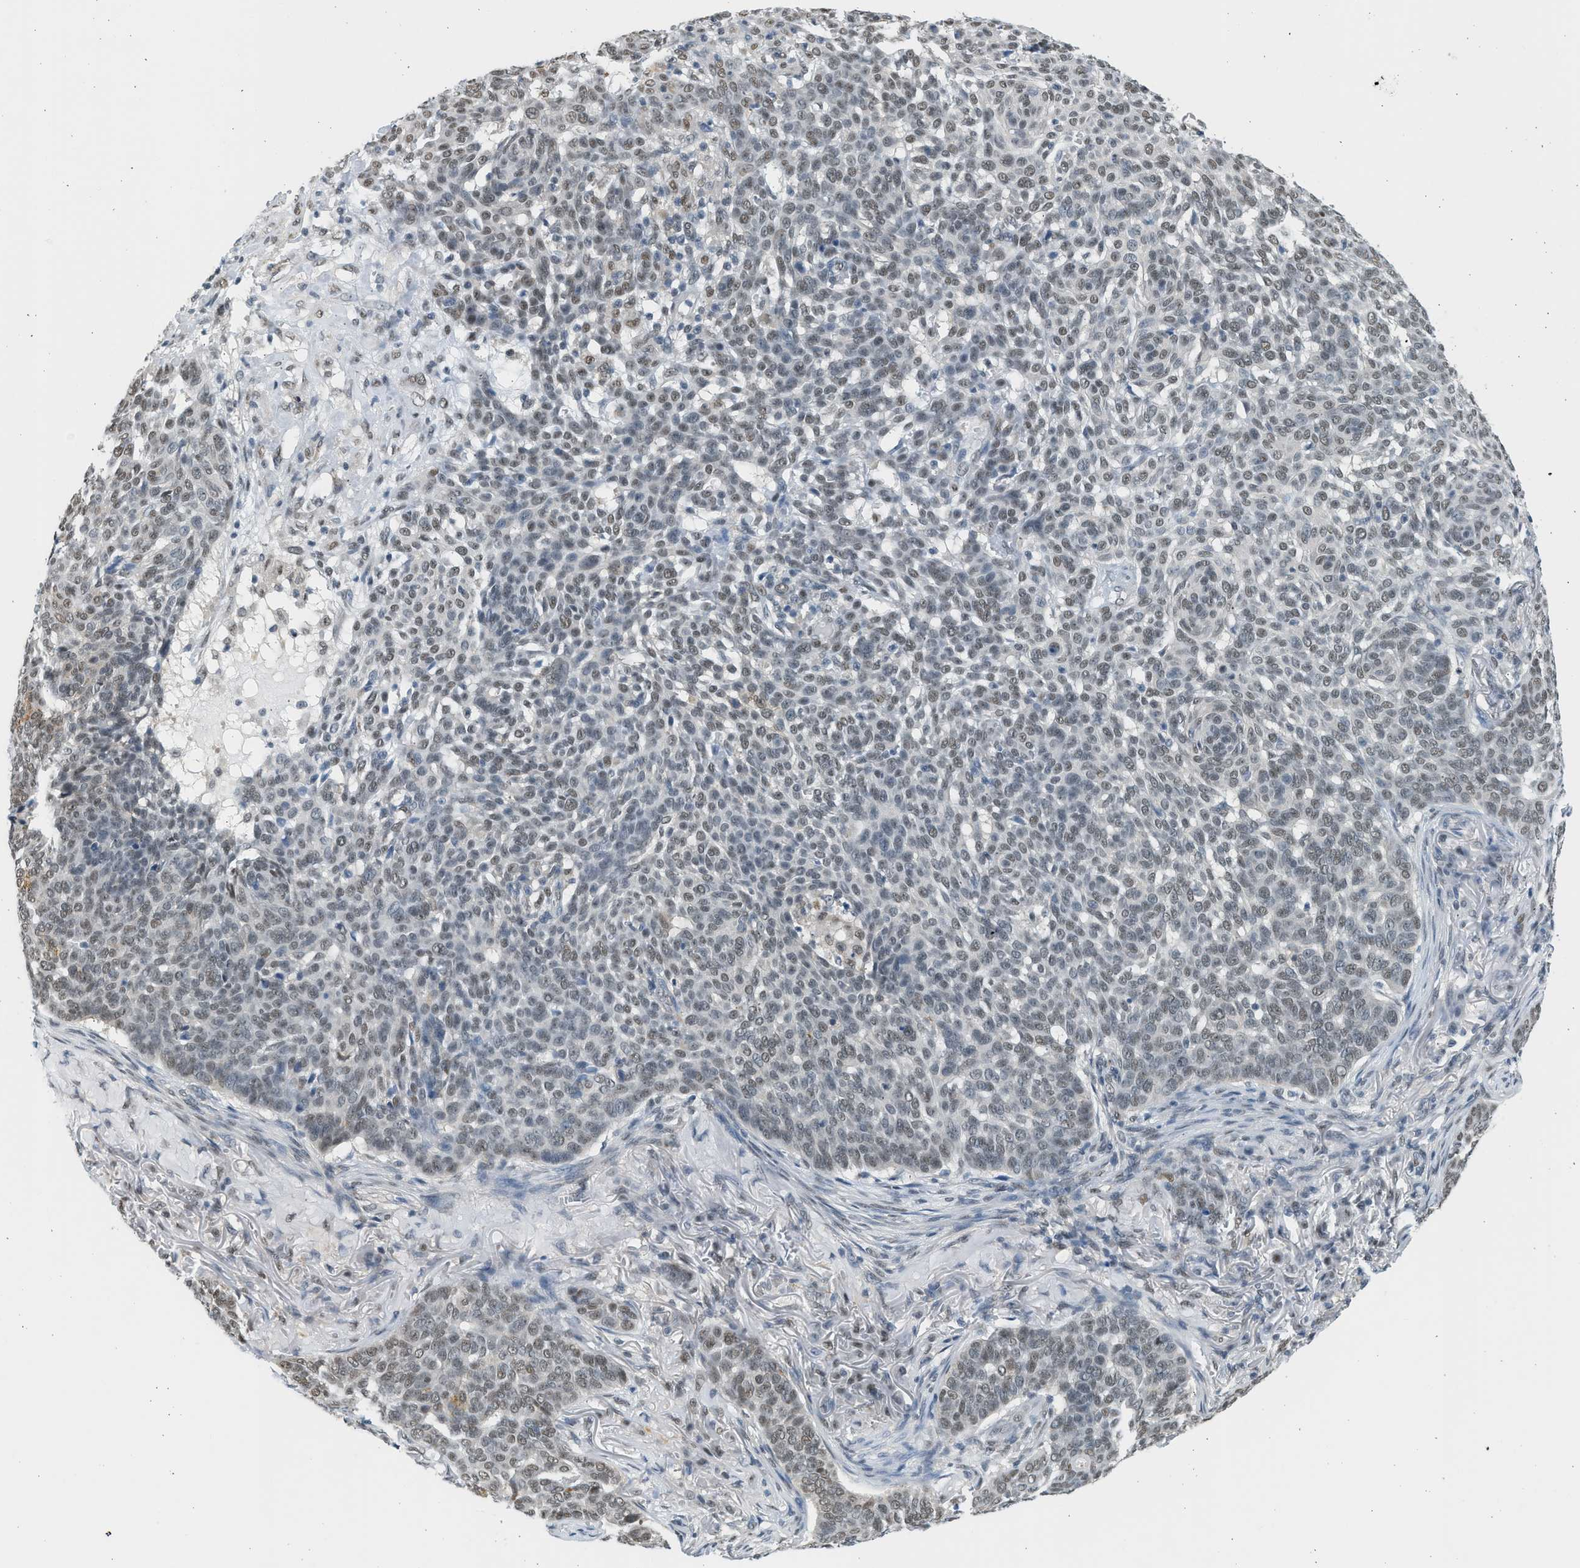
{"staining": {"intensity": "weak", "quantity": "25%-75%", "location": "nuclear"}, "tissue": "skin cancer", "cell_type": "Tumor cells", "image_type": "cancer", "snomed": [{"axis": "morphology", "description": "Basal cell carcinoma"}, {"axis": "topography", "description": "Skin"}], "caption": "Immunohistochemical staining of skin cancer (basal cell carcinoma) reveals low levels of weak nuclear positivity in about 25%-75% of tumor cells.", "gene": "HIPK1", "patient": {"sex": "male", "age": 85}}